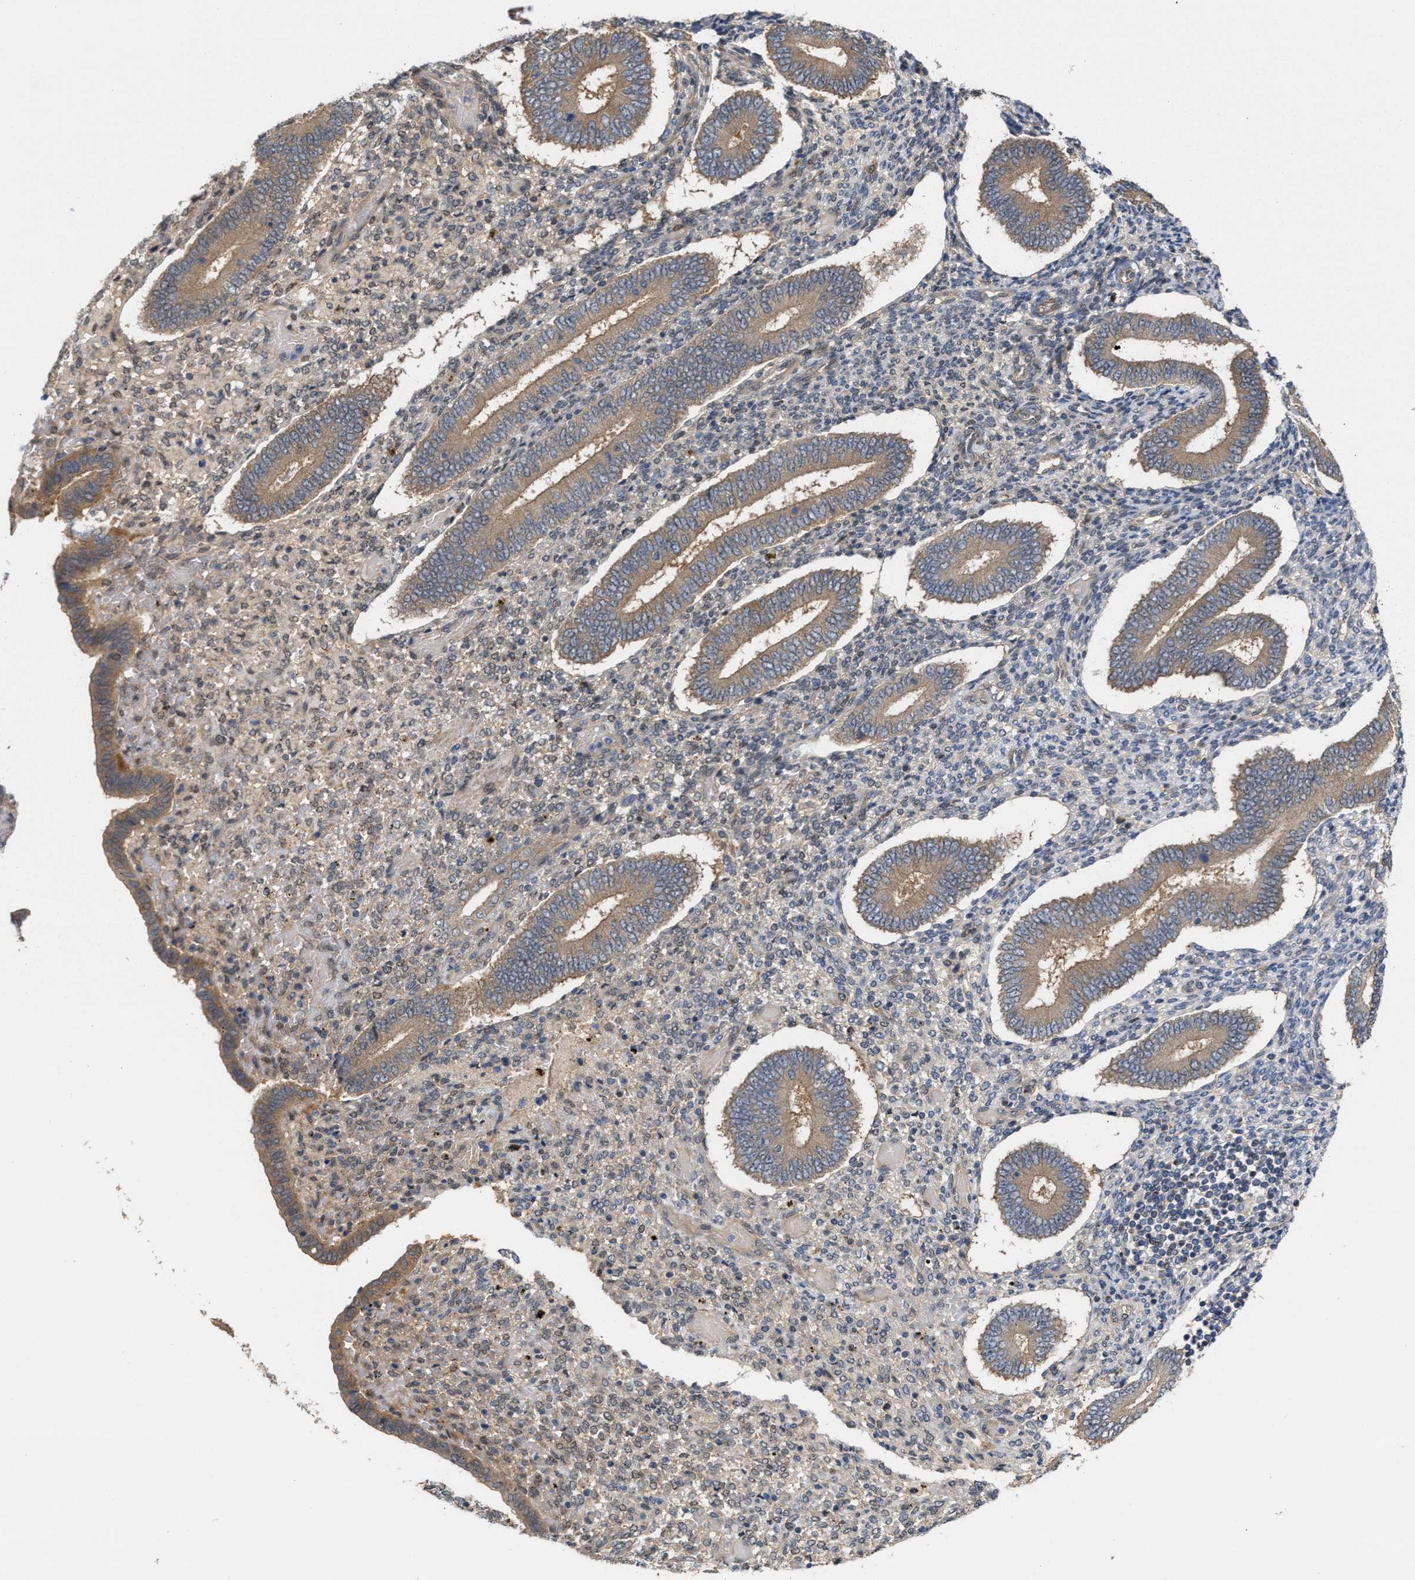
{"staining": {"intensity": "negative", "quantity": "none", "location": "none"}, "tissue": "endometrium", "cell_type": "Cells in endometrial stroma", "image_type": "normal", "snomed": [{"axis": "morphology", "description": "Normal tissue, NOS"}, {"axis": "topography", "description": "Endometrium"}], "caption": "There is no significant expression in cells in endometrial stroma of endometrium. The staining is performed using DAB (3,3'-diaminobenzidine) brown chromogen with nuclei counter-stained in using hematoxylin.", "gene": "BBLN", "patient": {"sex": "female", "age": 42}}